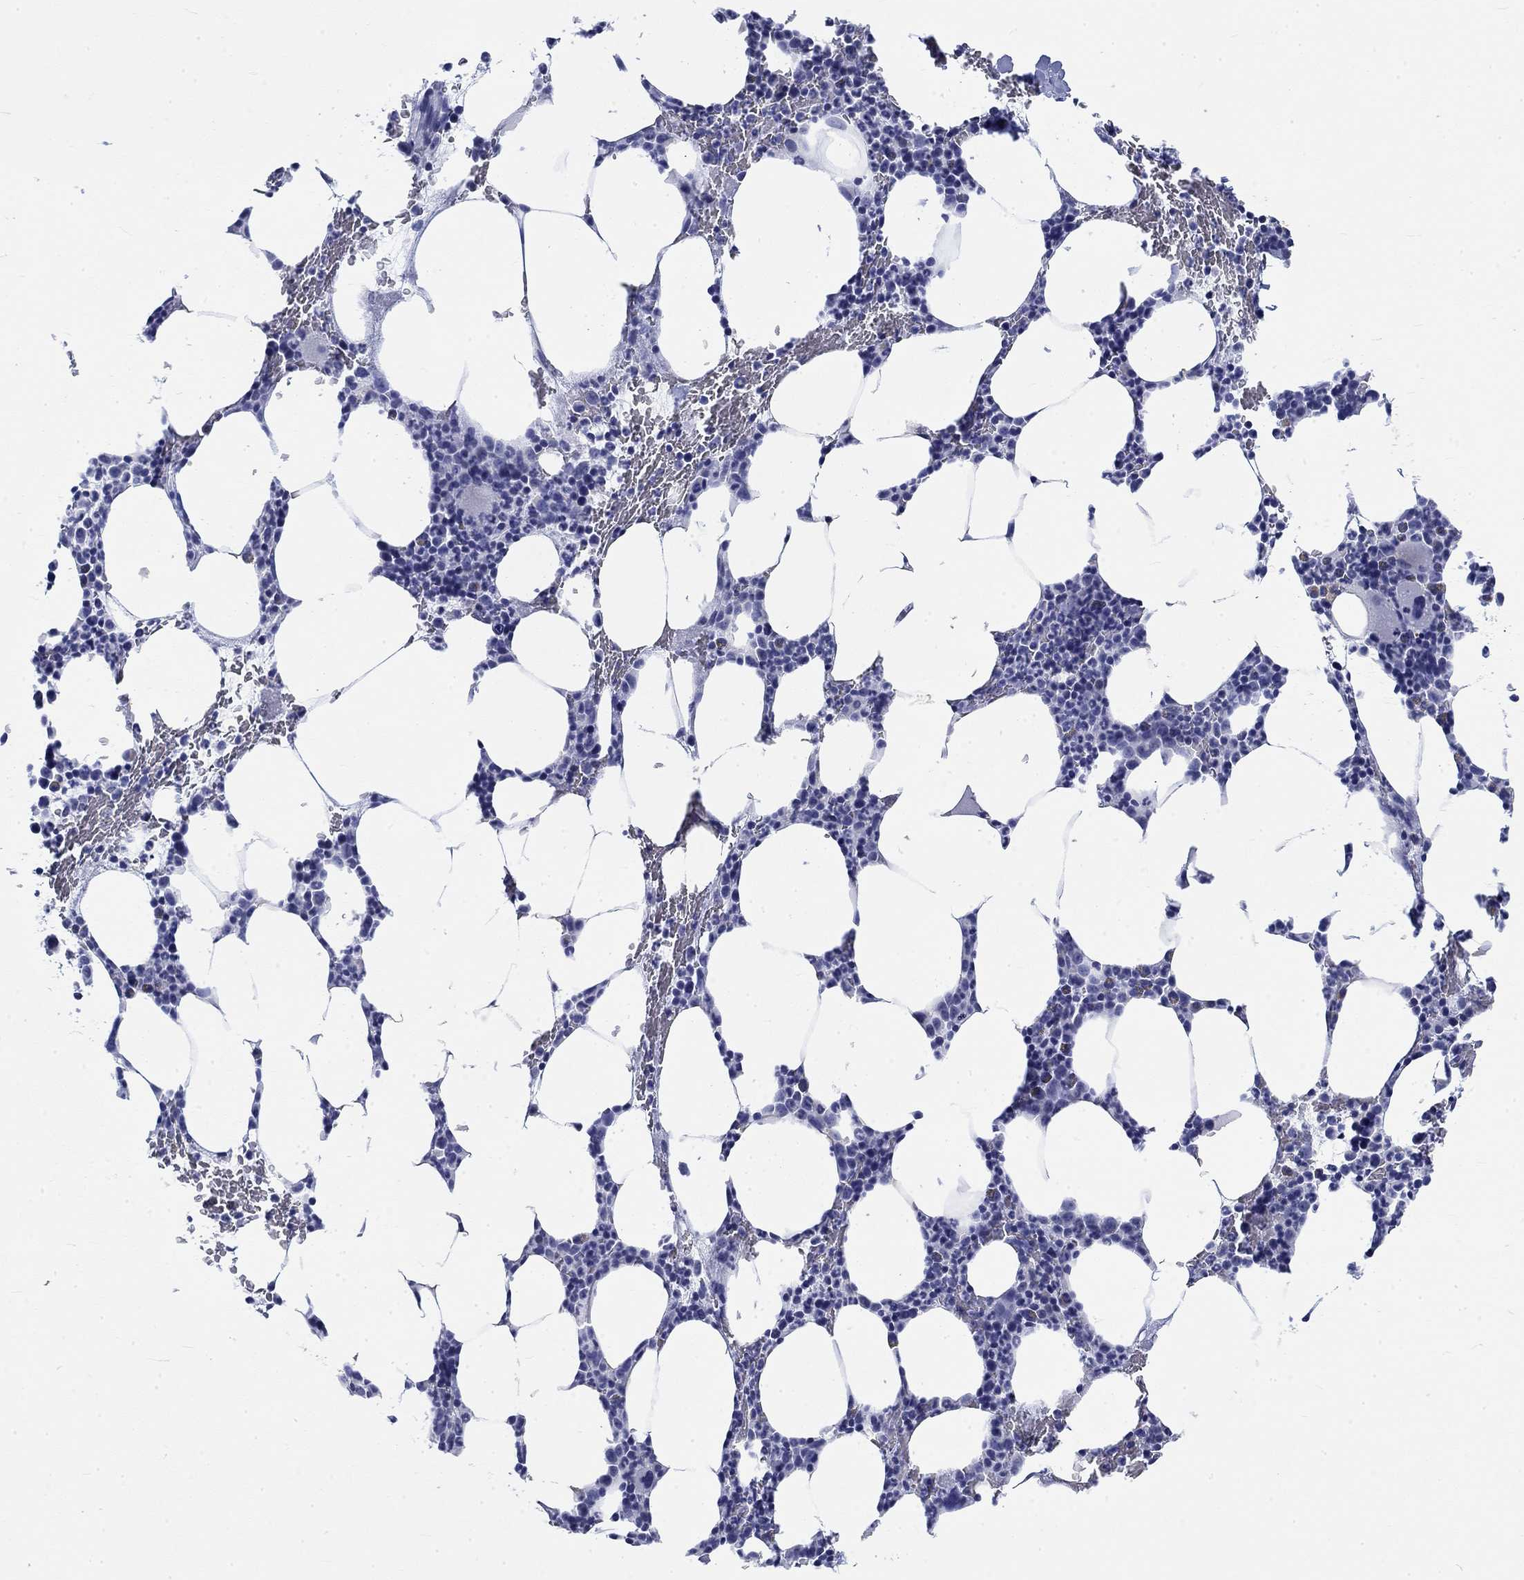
{"staining": {"intensity": "negative", "quantity": "none", "location": "none"}, "tissue": "bone marrow", "cell_type": "Hematopoietic cells", "image_type": "normal", "snomed": [{"axis": "morphology", "description": "Normal tissue, NOS"}, {"axis": "topography", "description": "Bone marrow"}], "caption": "The micrograph shows no staining of hematopoietic cells in unremarkable bone marrow. (Brightfield microscopy of DAB immunohistochemistry (IHC) at high magnification).", "gene": "KRT76", "patient": {"sex": "male", "age": 83}}